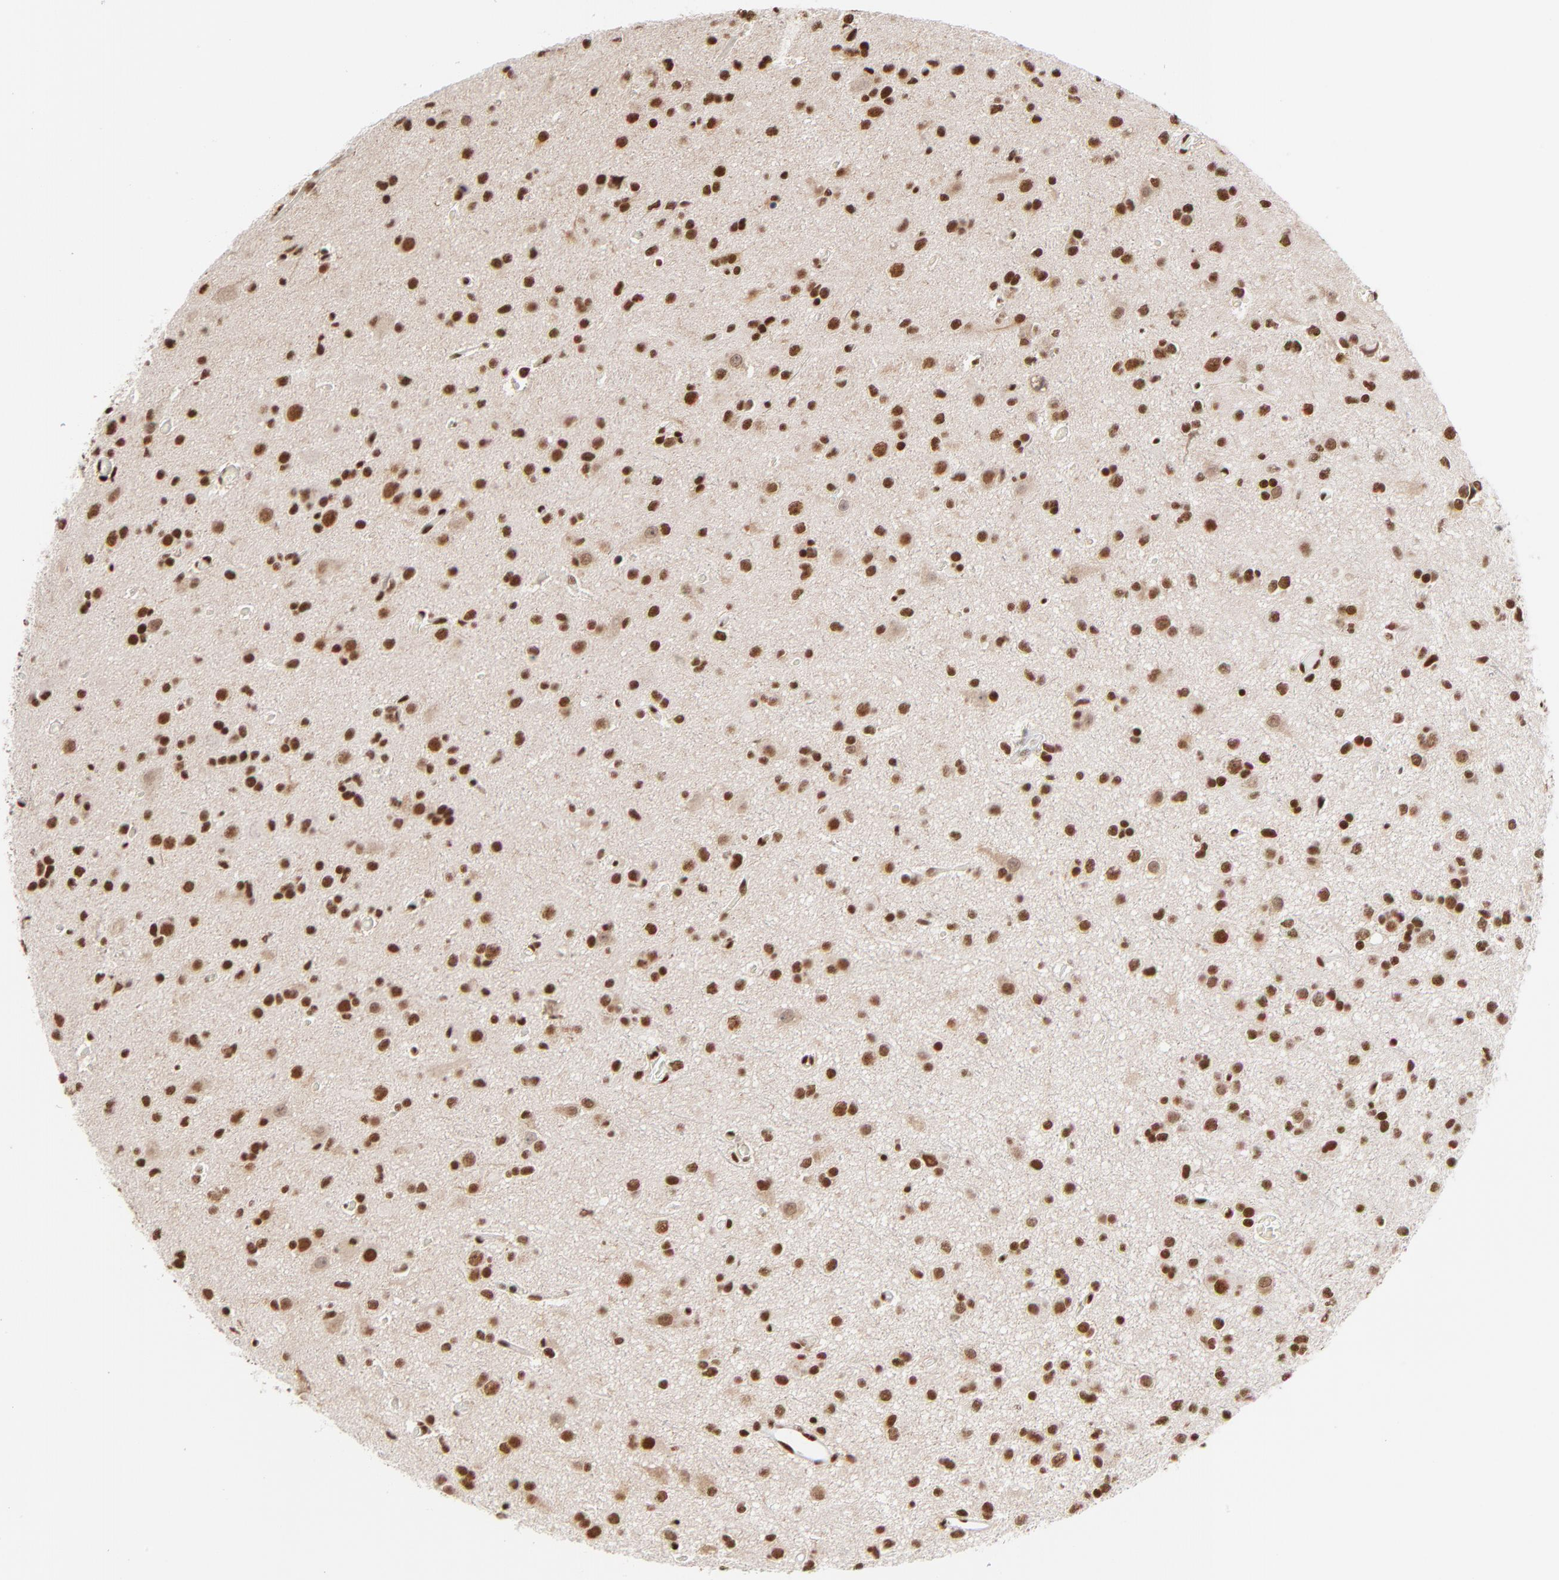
{"staining": {"intensity": "strong", "quantity": ">75%", "location": "nuclear"}, "tissue": "glioma", "cell_type": "Tumor cells", "image_type": "cancer", "snomed": [{"axis": "morphology", "description": "Glioma, malignant, Low grade"}, {"axis": "topography", "description": "Brain"}], "caption": "DAB (3,3'-diaminobenzidine) immunohistochemical staining of glioma displays strong nuclear protein expression in about >75% of tumor cells.", "gene": "CREB1", "patient": {"sex": "male", "age": 42}}